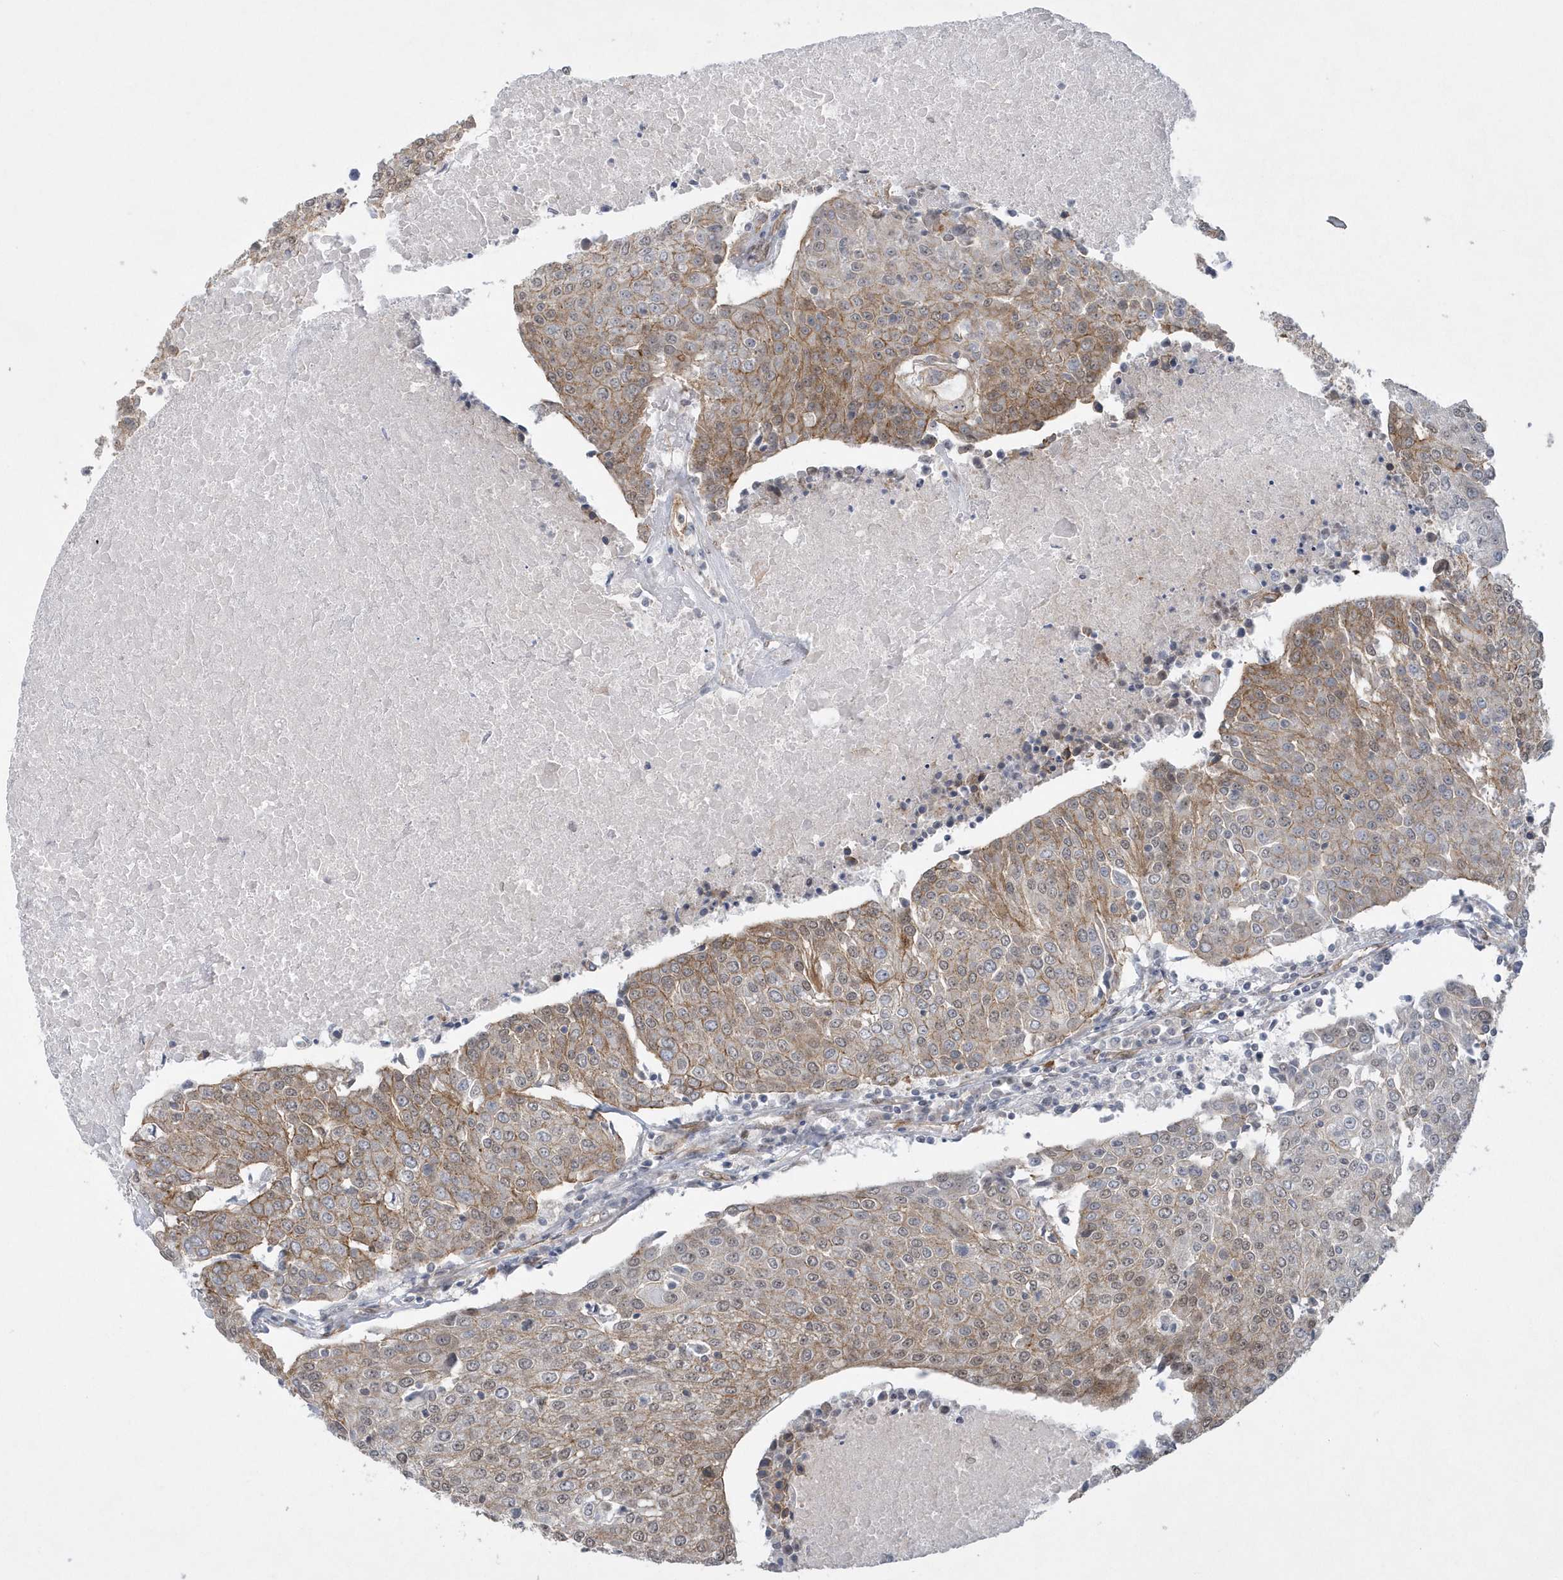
{"staining": {"intensity": "weak", "quantity": "25%-75%", "location": "cytoplasmic/membranous"}, "tissue": "urothelial cancer", "cell_type": "Tumor cells", "image_type": "cancer", "snomed": [{"axis": "morphology", "description": "Urothelial carcinoma, High grade"}, {"axis": "topography", "description": "Urinary bladder"}], "caption": "Immunohistochemical staining of human urothelial cancer demonstrates weak cytoplasmic/membranous protein staining in about 25%-75% of tumor cells. (DAB (3,3'-diaminobenzidine) IHC, brown staining for protein, blue staining for nuclei).", "gene": "RAI14", "patient": {"sex": "female", "age": 85}}